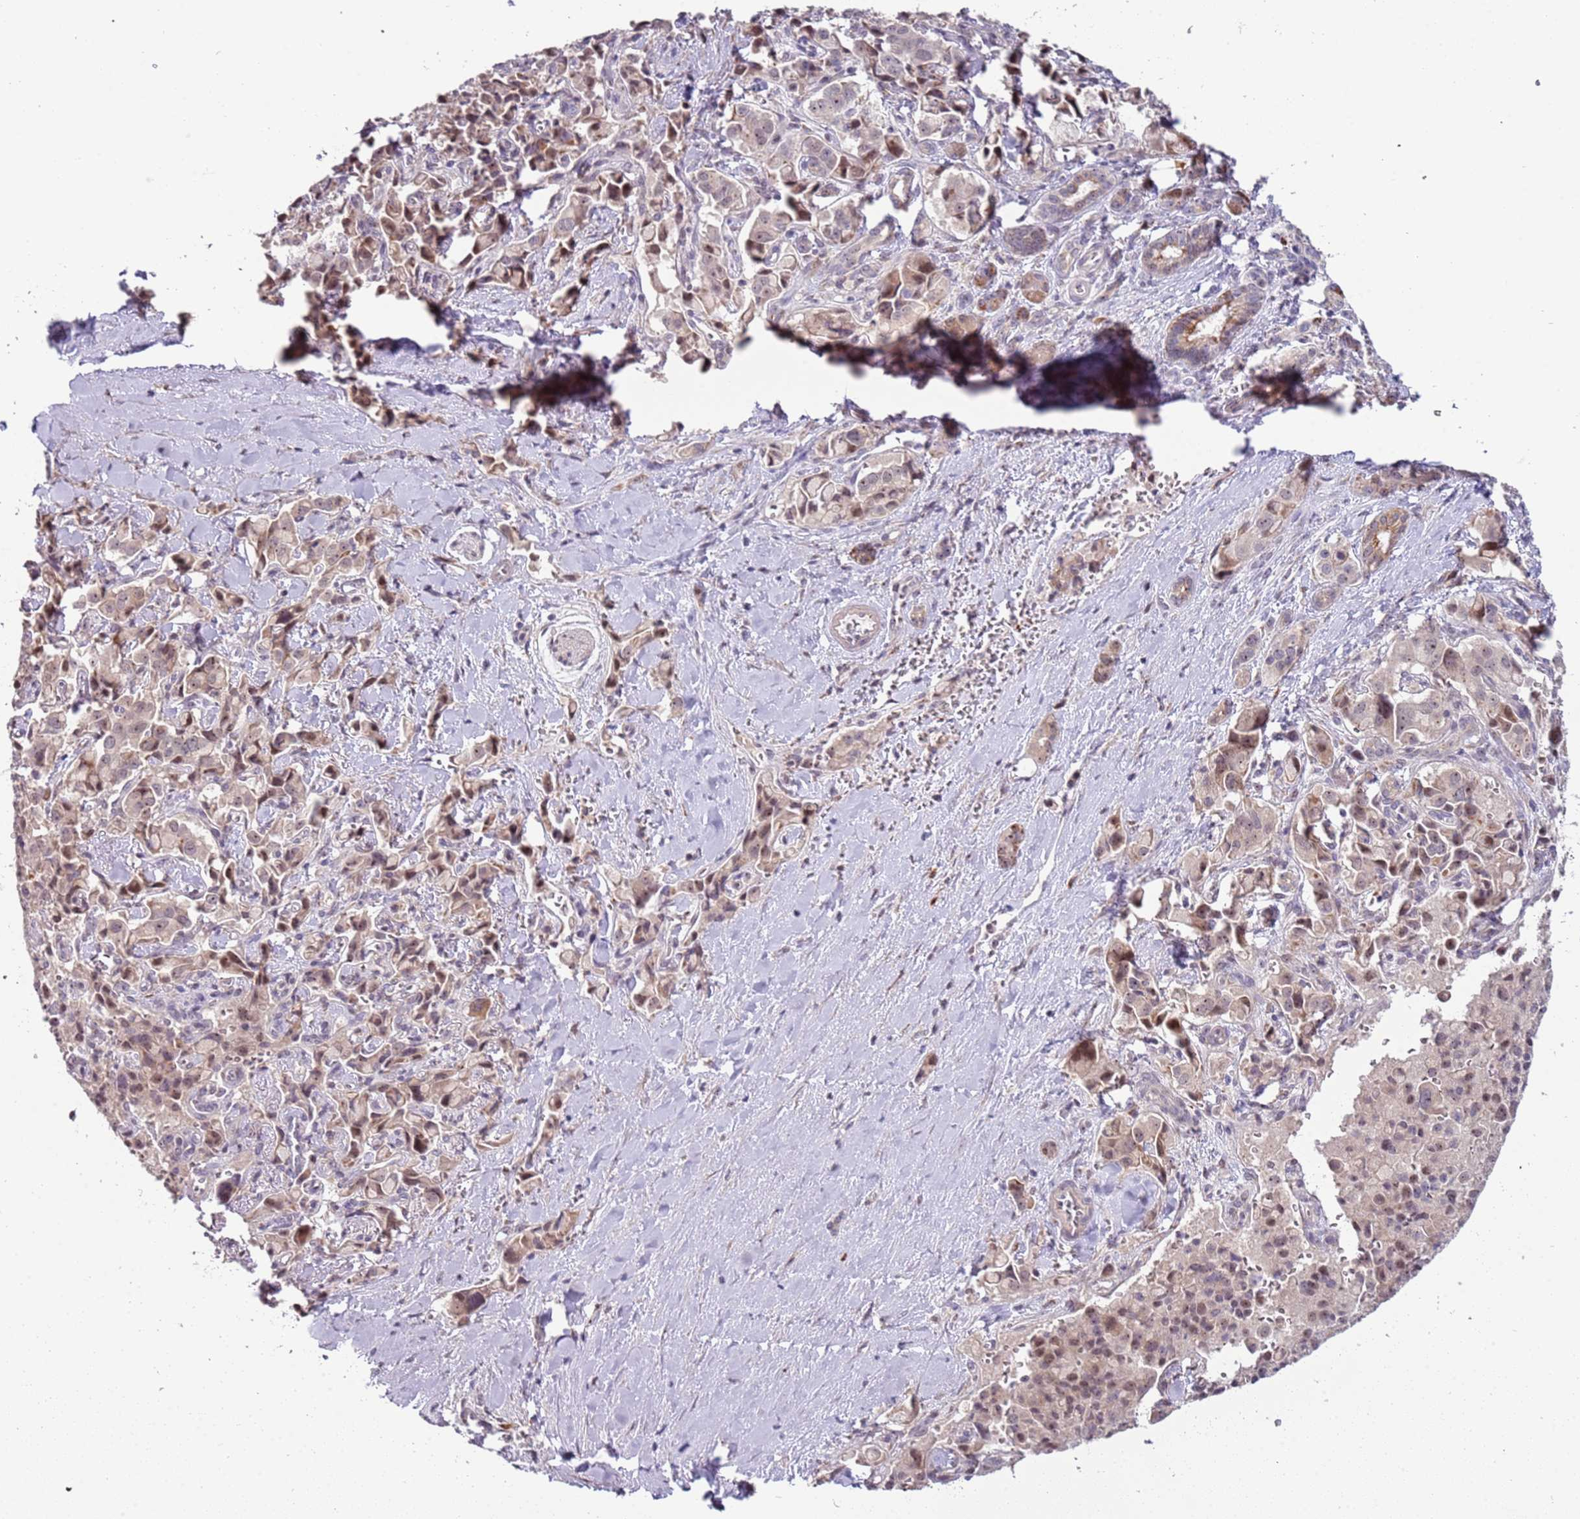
{"staining": {"intensity": "moderate", "quantity": "<25%", "location": "nuclear"}, "tissue": "pancreatic cancer", "cell_type": "Tumor cells", "image_type": "cancer", "snomed": [{"axis": "morphology", "description": "Adenocarcinoma, NOS"}, {"axis": "topography", "description": "Pancreas"}], "caption": "This image reveals immunohistochemistry staining of human adenocarcinoma (pancreatic), with low moderate nuclear positivity in about <25% of tumor cells.", "gene": "UCMA", "patient": {"sex": "male", "age": 65}}